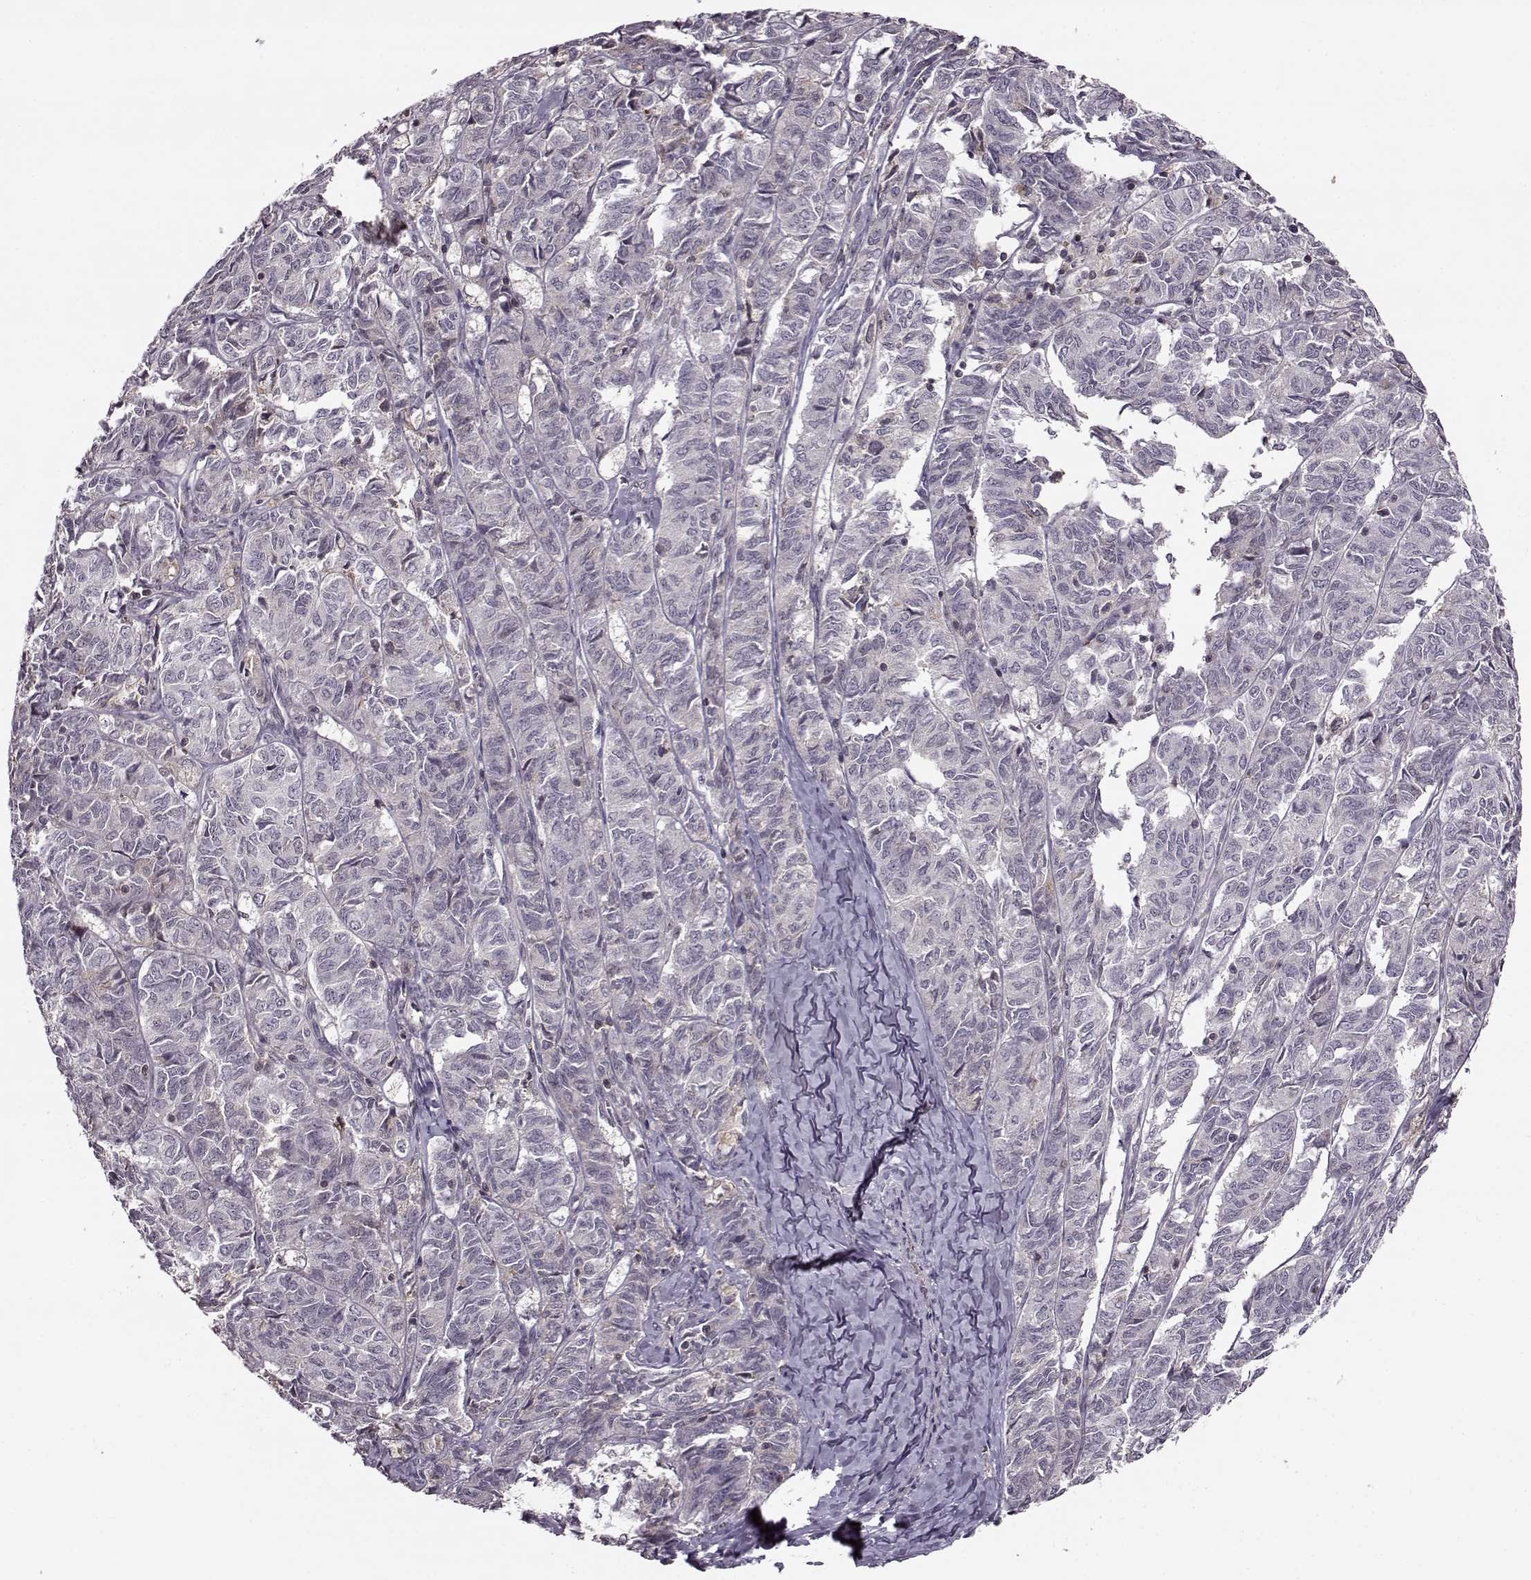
{"staining": {"intensity": "negative", "quantity": "none", "location": "none"}, "tissue": "ovarian cancer", "cell_type": "Tumor cells", "image_type": "cancer", "snomed": [{"axis": "morphology", "description": "Carcinoma, endometroid"}, {"axis": "topography", "description": "Ovary"}], "caption": "Human ovarian endometroid carcinoma stained for a protein using immunohistochemistry (IHC) demonstrates no positivity in tumor cells.", "gene": "MFSD1", "patient": {"sex": "female", "age": 80}}